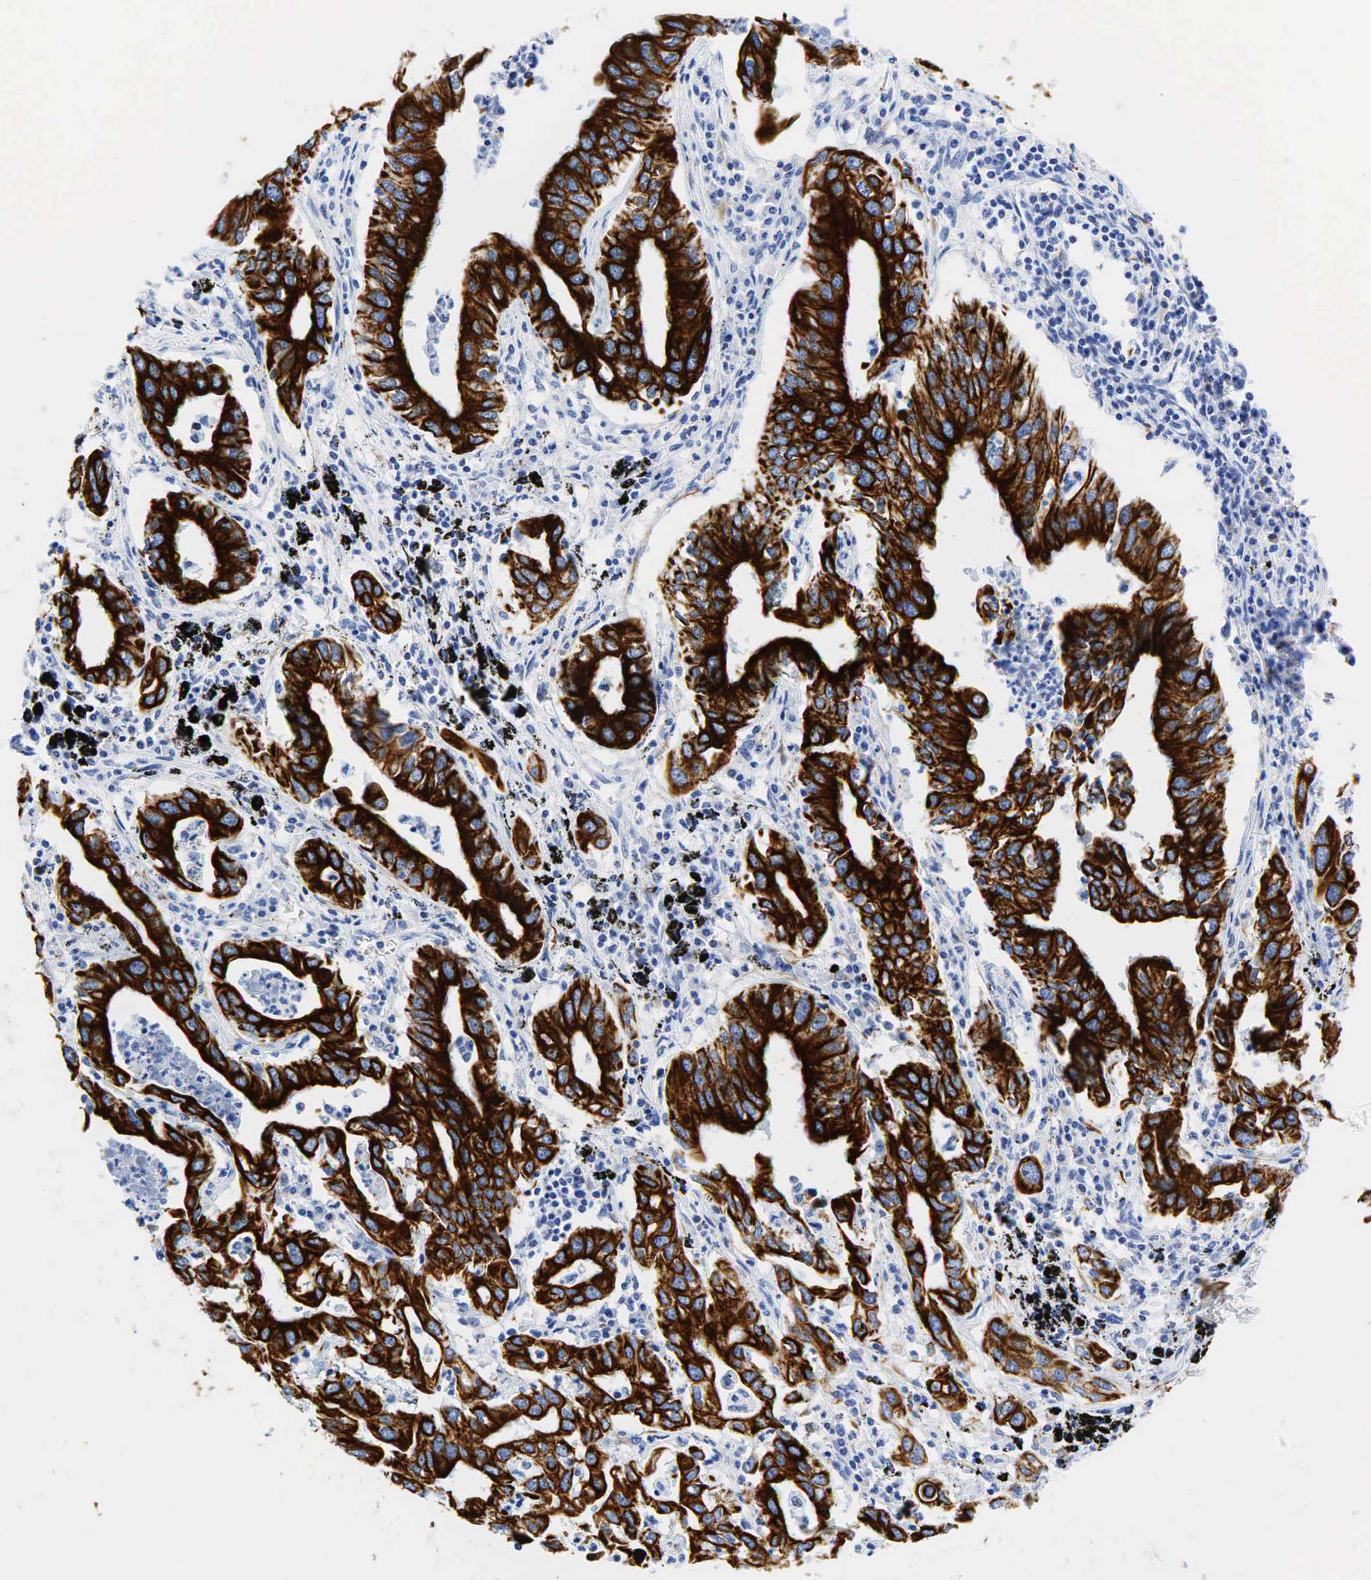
{"staining": {"intensity": "moderate", "quantity": ">75%", "location": "cytoplasmic/membranous"}, "tissue": "lung cancer", "cell_type": "Tumor cells", "image_type": "cancer", "snomed": [{"axis": "morphology", "description": "Adenocarcinoma, NOS"}, {"axis": "topography", "description": "Lung"}], "caption": "Protein staining of adenocarcinoma (lung) tissue displays moderate cytoplasmic/membranous expression in about >75% of tumor cells.", "gene": "KRT18", "patient": {"sex": "male", "age": 48}}